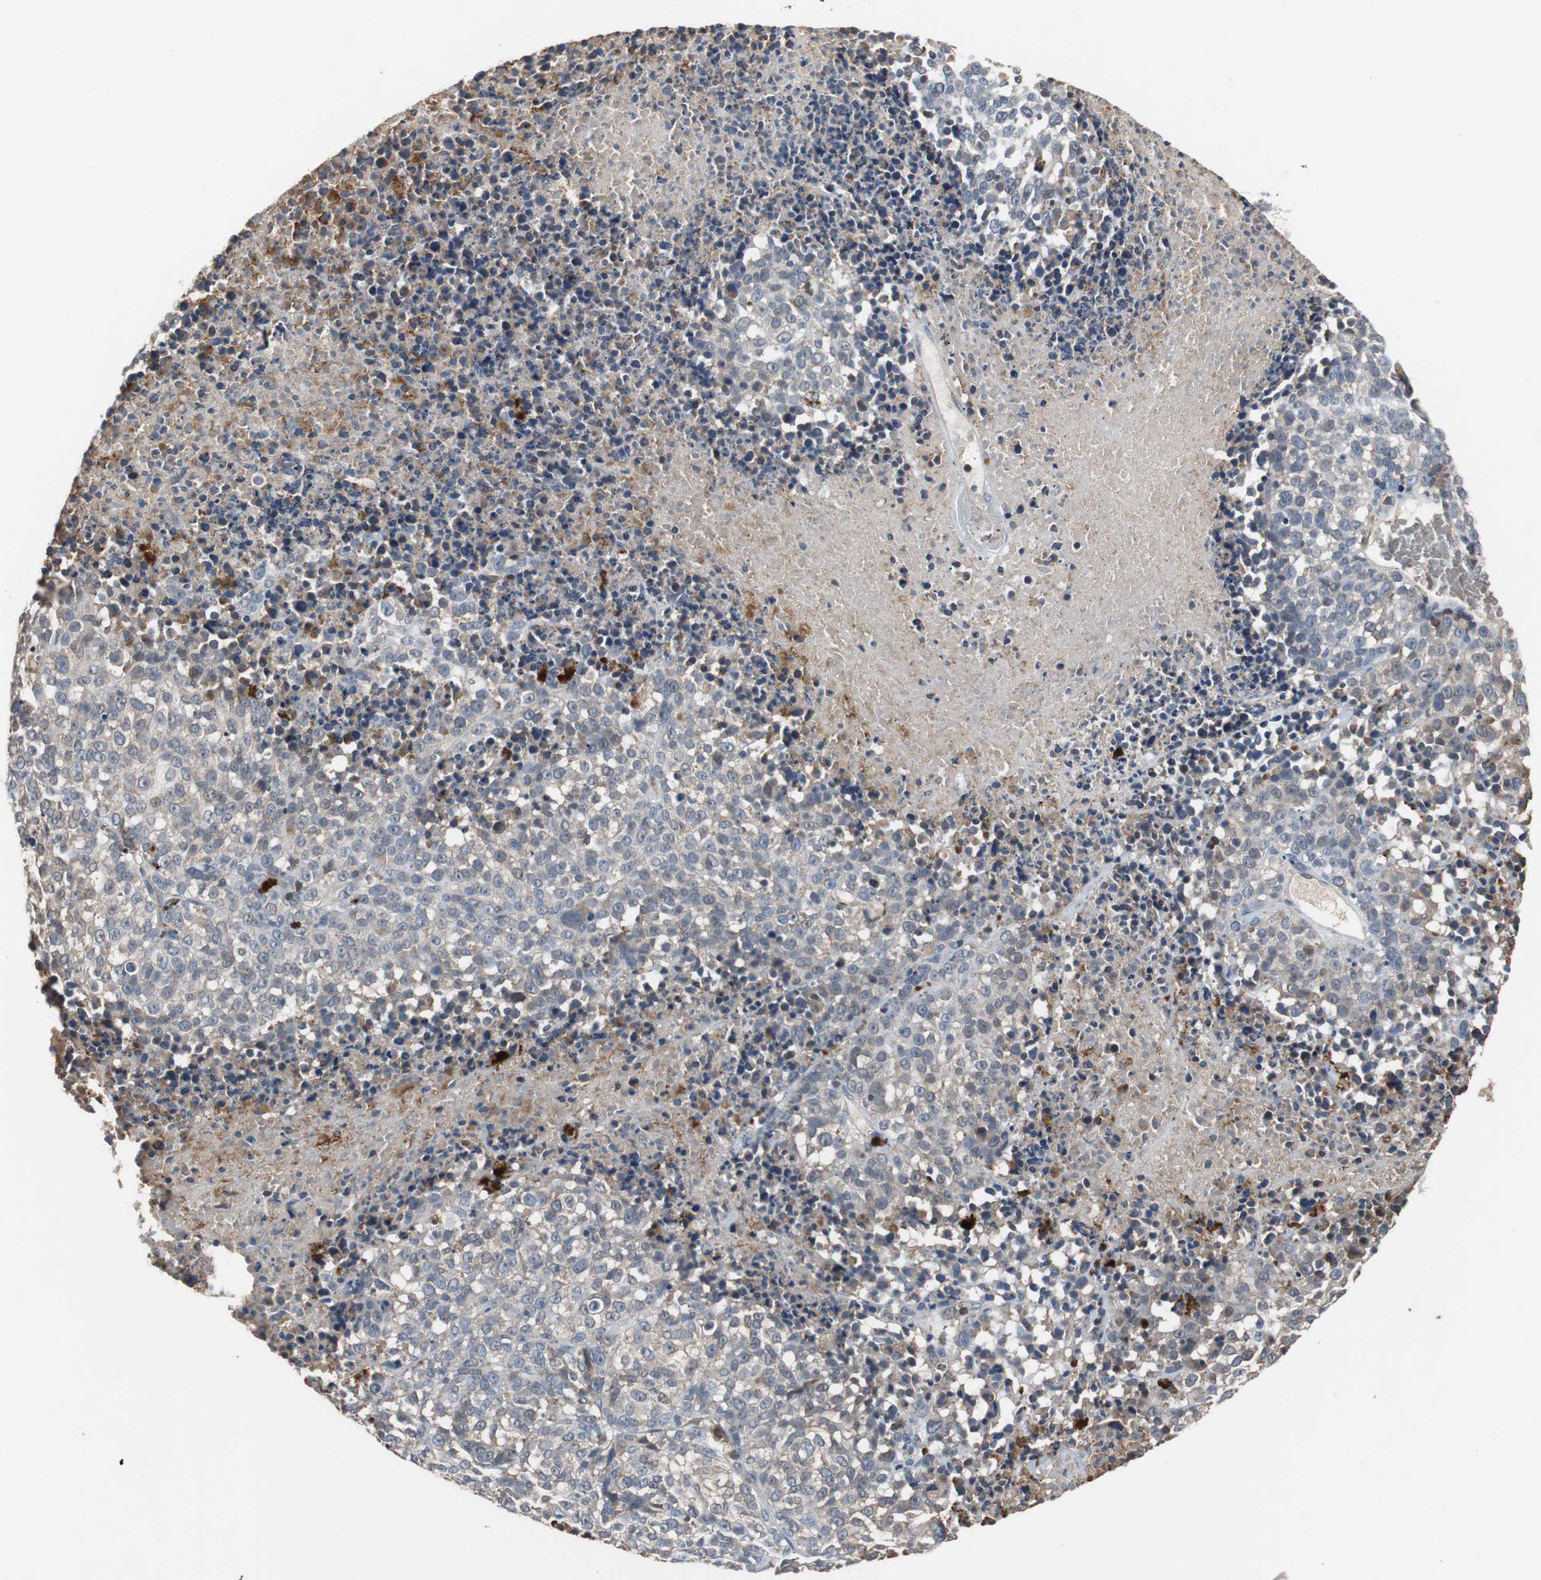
{"staining": {"intensity": "weak", "quantity": "<25%", "location": "cytoplasmic/membranous"}, "tissue": "melanoma", "cell_type": "Tumor cells", "image_type": "cancer", "snomed": [{"axis": "morphology", "description": "Malignant melanoma, Metastatic site"}, {"axis": "topography", "description": "Cerebral cortex"}], "caption": "Photomicrograph shows no significant protein expression in tumor cells of melanoma. The staining was performed using DAB to visualize the protein expression in brown, while the nuclei were stained in blue with hematoxylin (Magnification: 20x).", "gene": "CALB2", "patient": {"sex": "female", "age": 52}}